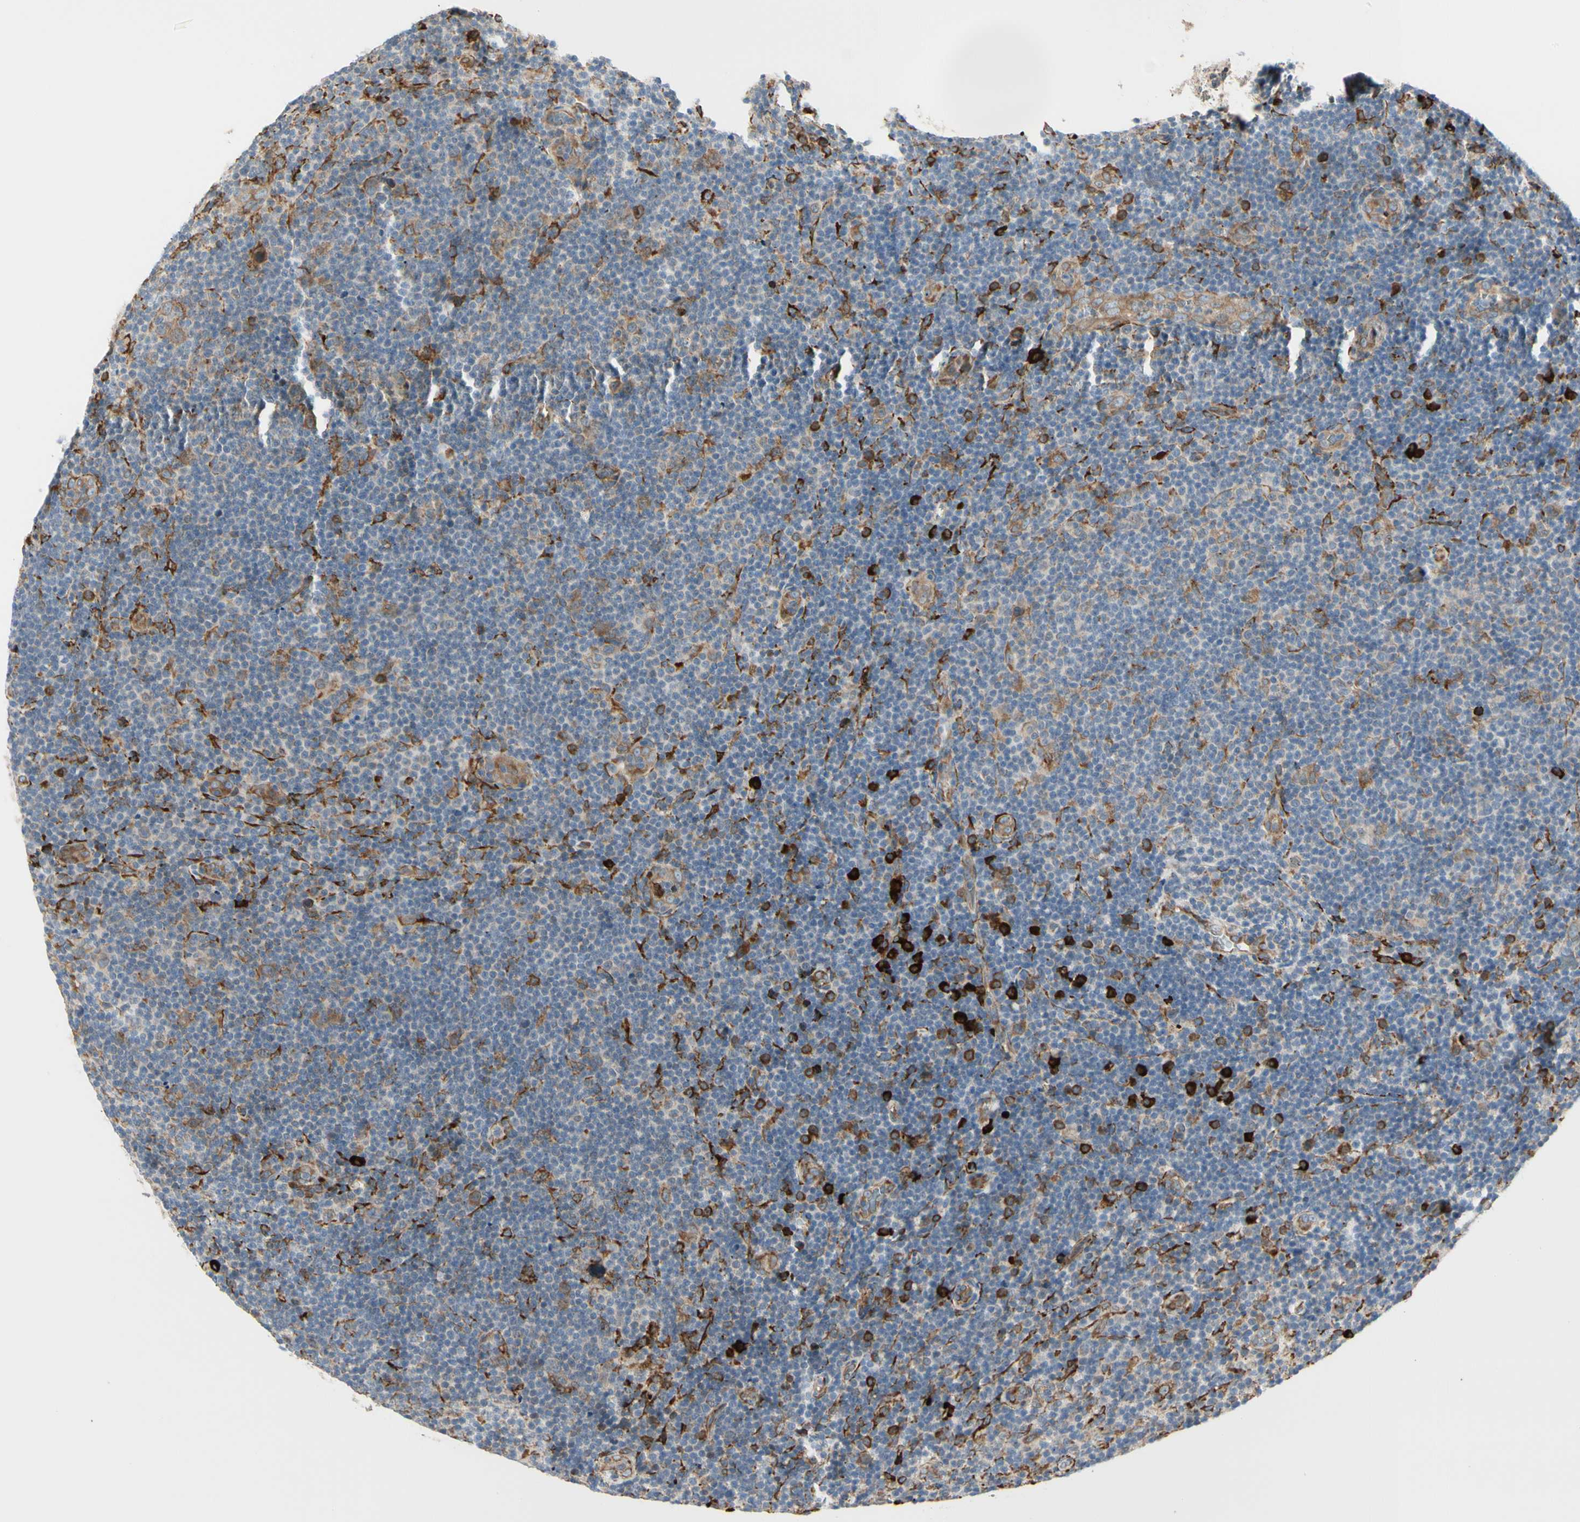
{"staining": {"intensity": "moderate", "quantity": "<25%", "location": "cytoplasmic/membranous"}, "tissue": "lymphoma", "cell_type": "Tumor cells", "image_type": "cancer", "snomed": [{"axis": "morphology", "description": "Malignant lymphoma, non-Hodgkin's type, Low grade"}, {"axis": "topography", "description": "Lymph node"}], "caption": "The image shows immunohistochemical staining of lymphoma. There is moderate cytoplasmic/membranous positivity is appreciated in approximately <25% of tumor cells.", "gene": "HSP90B1", "patient": {"sex": "male", "age": 83}}